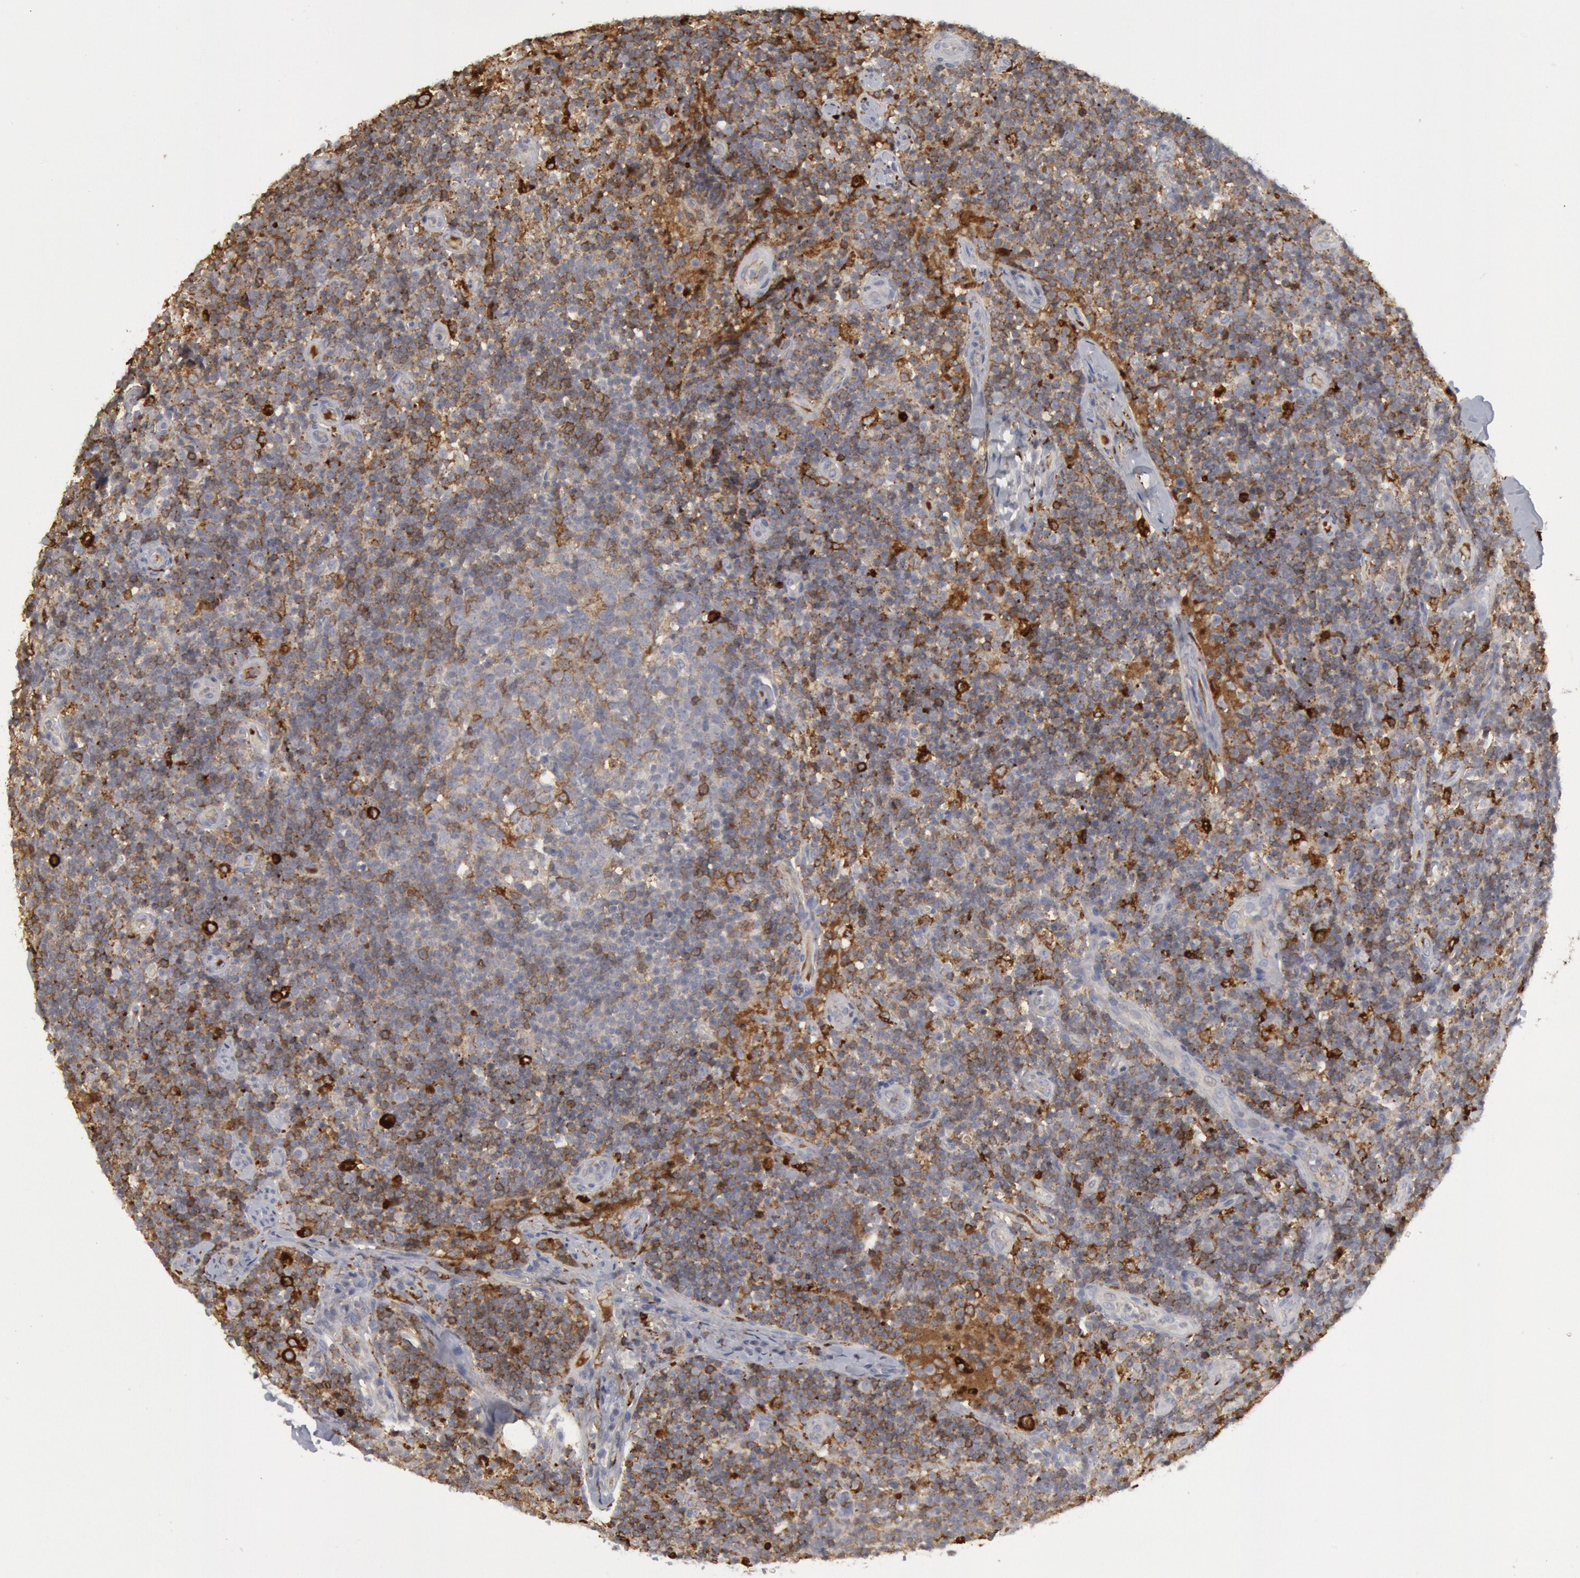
{"staining": {"intensity": "weak", "quantity": "<25%", "location": "cytoplasmic/membranous"}, "tissue": "lymph node", "cell_type": "Germinal center cells", "image_type": "normal", "snomed": [{"axis": "morphology", "description": "Normal tissue, NOS"}, {"axis": "morphology", "description": "Inflammation, NOS"}, {"axis": "topography", "description": "Lymph node"}], "caption": "An immunohistochemistry (IHC) photomicrograph of unremarkable lymph node is shown. There is no staining in germinal center cells of lymph node.", "gene": "C1QC", "patient": {"sex": "male", "age": 46}}